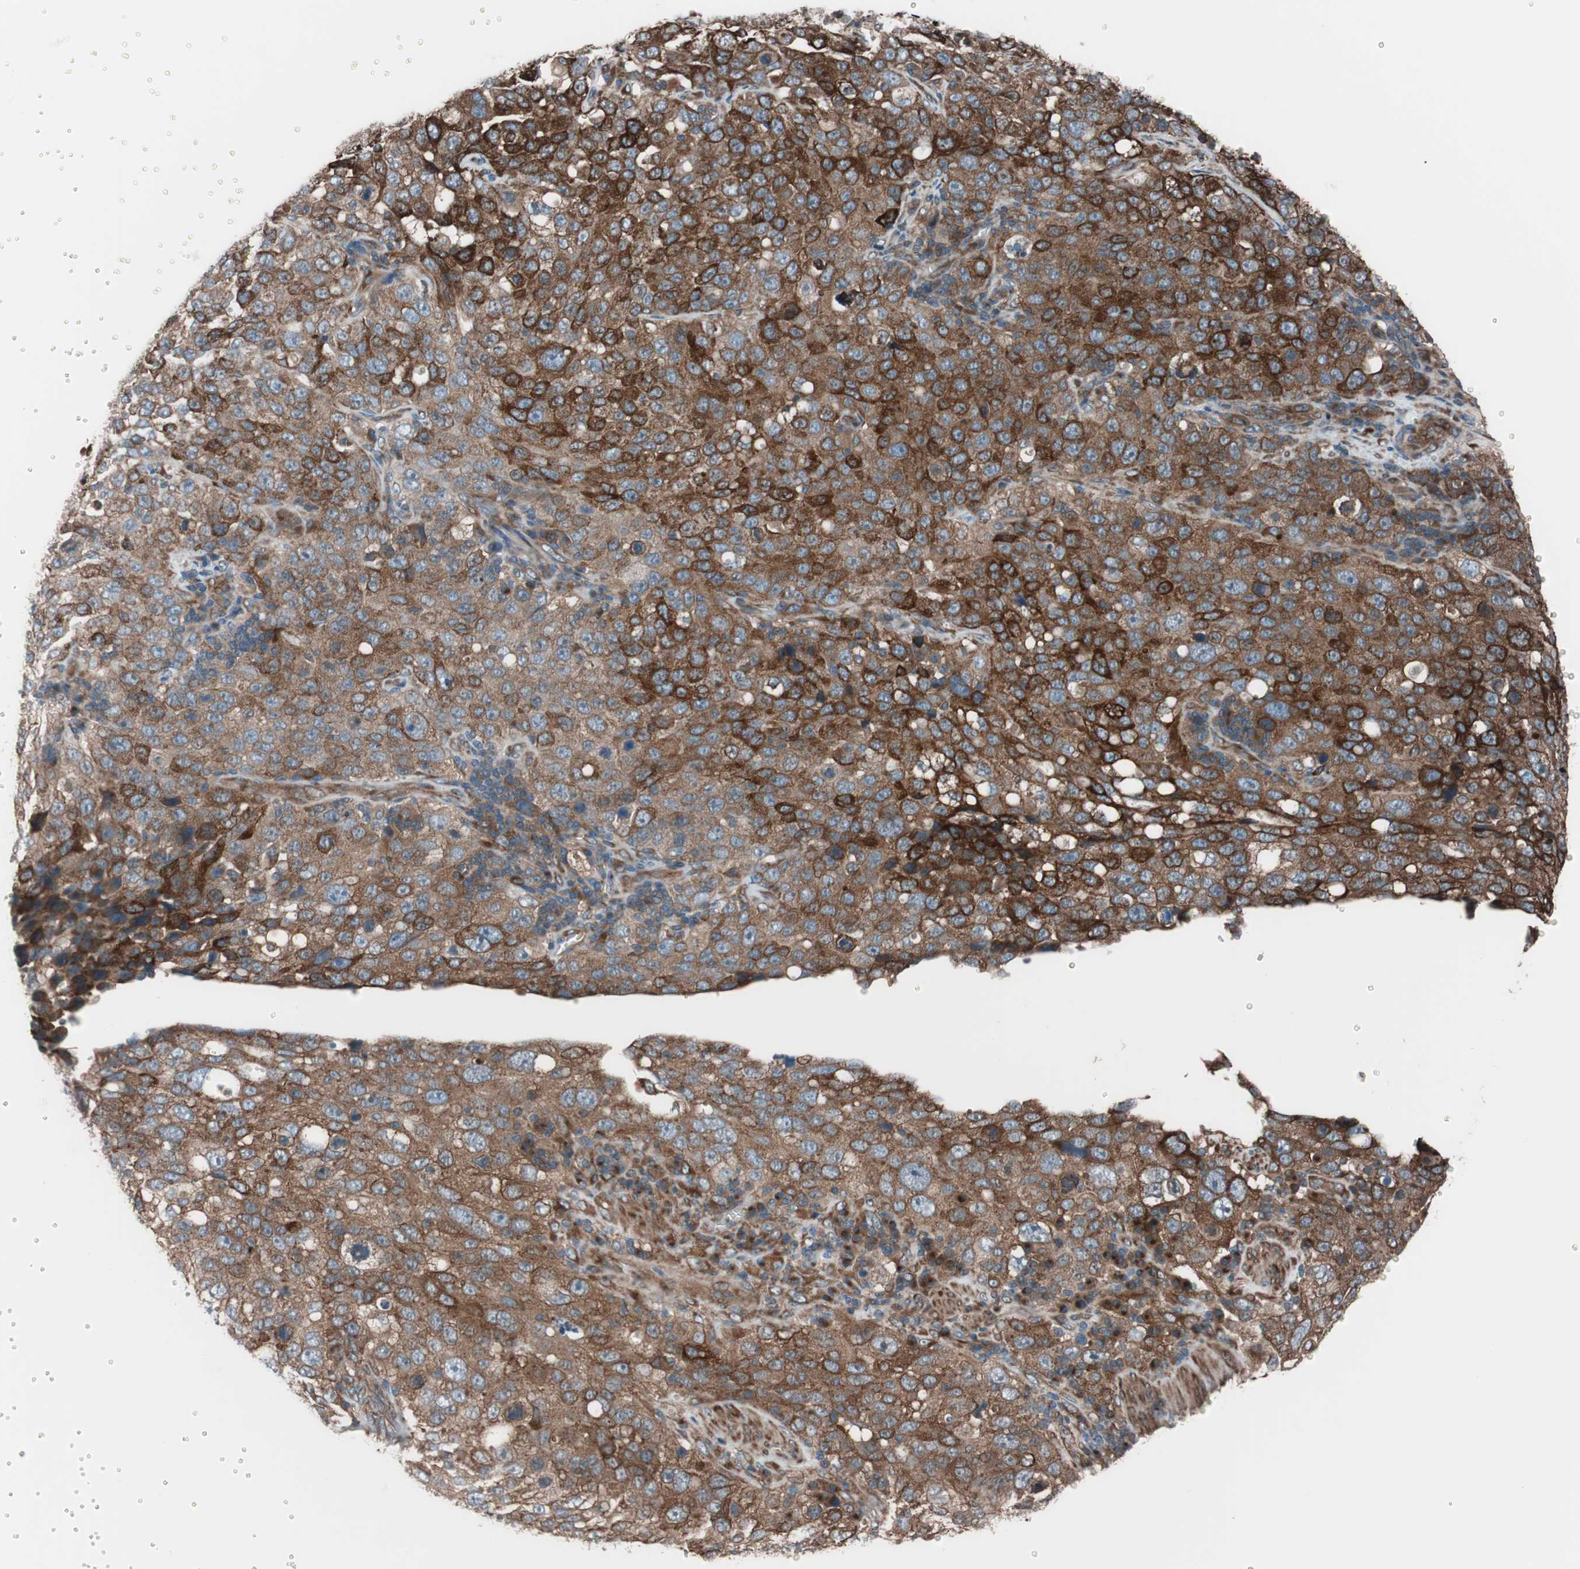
{"staining": {"intensity": "strong", "quantity": ">75%", "location": "cytoplasmic/membranous"}, "tissue": "stomach cancer", "cell_type": "Tumor cells", "image_type": "cancer", "snomed": [{"axis": "morphology", "description": "Normal tissue, NOS"}, {"axis": "morphology", "description": "Adenocarcinoma, NOS"}, {"axis": "topography", "description": "Stomach"}], "caption": "This is an image of IHC staining of stomach adenocarcinoma, which shows strong positivity in the cytoplasmic/membranous of tumor cells.", "gene": "SEC31A", "patient": {"sex": "male", "age": 48}}